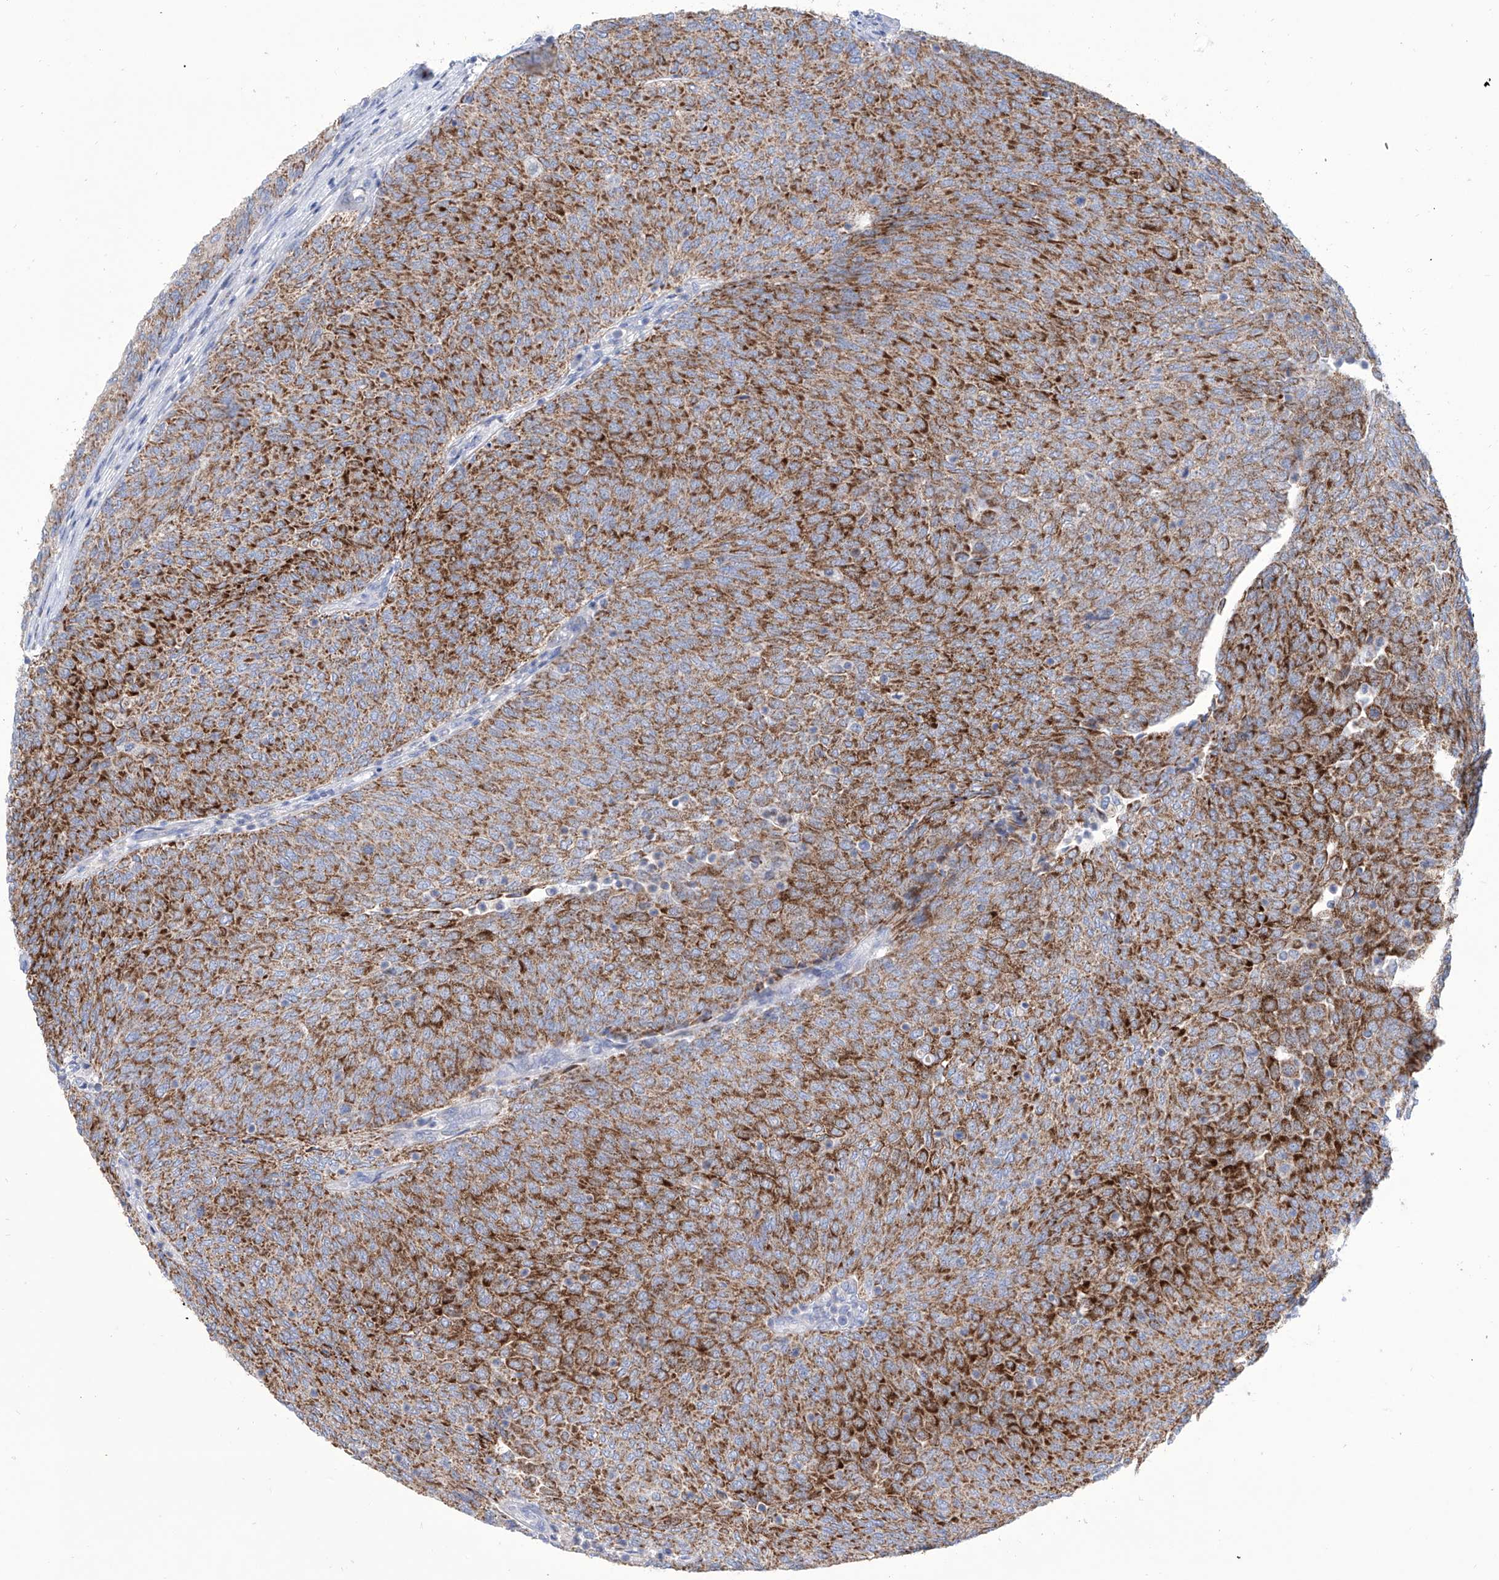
{"staining": {"intensity": "strong", "quantity": ">75%", "location": "cytoplasmic/membranous"}, "tissue": "urothelial cancer", "cell_type": "Tumor cells", "image_type": "cancer", "snomed": [{"axis": "morphology", "description": "Urothelial carcinoma, Low grade"}, {"axis": "topography", "description": "Urinary bladder"}], "caption": "Protein analysis of urothelial cancer tissue demonstrates strong cytoplasmic/membranous expression in approximately >75% of tumor cells.", "gene": "ALDH6A1", "patient": {"sex": "female", "age": 79}}